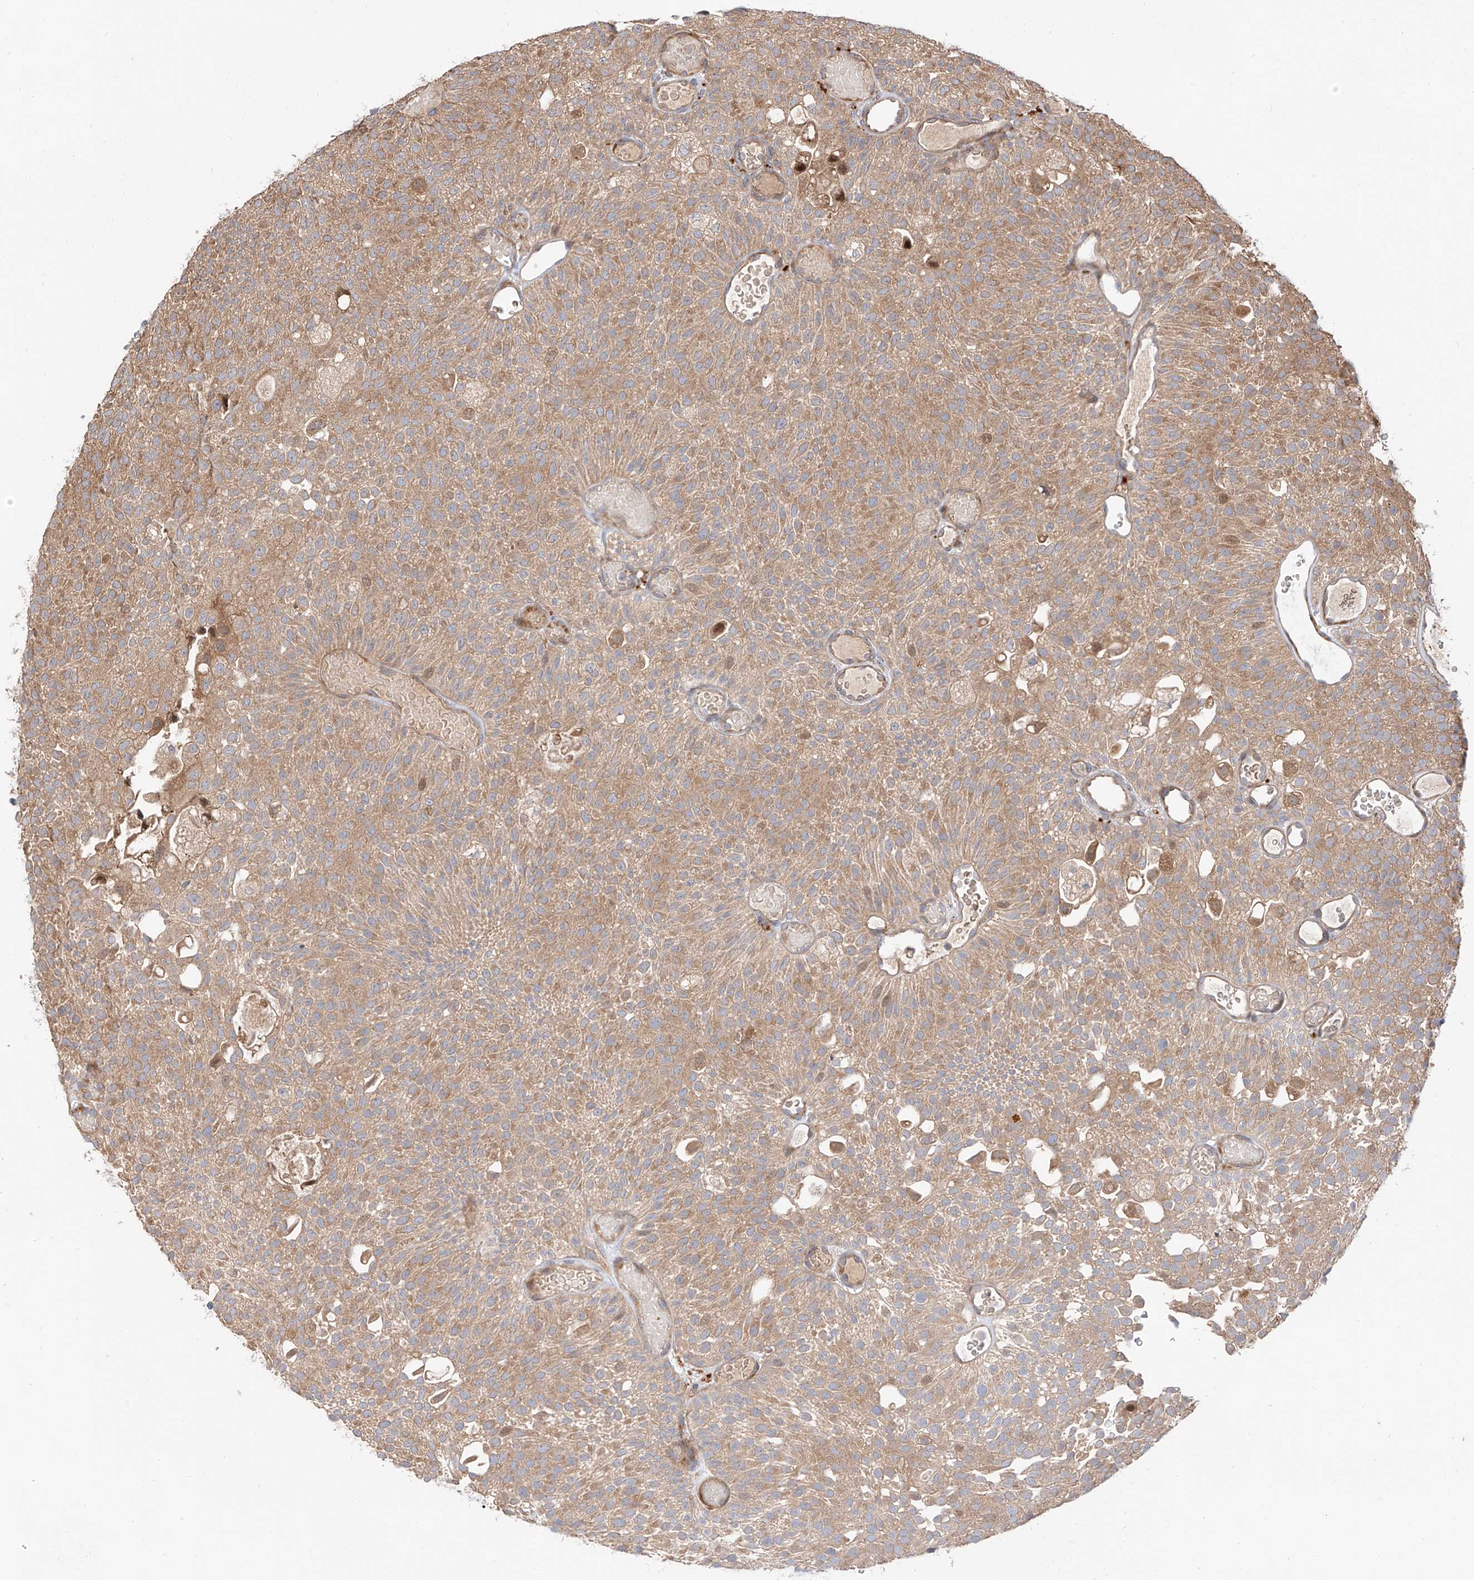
{"staining": {"intensity": "moderate", "quantity": ">75%", "location": "cytoplasmic/membranous"}, "tissue": "urothelial cancer", "cell_type": "Tumor cells", "image_type": "cancer", "snomed": [{"axis": "morphology", "description": "Urothelial carcinoma, Low grade"}, {"axis": "topography", "description": "Urinary bladder"}], "caption": "DAB immunohistochemical staining of low-grade urothelial carcinoma displays moderate cytoplasmic/membranous protein positivity in approximately >75% of tumor cells.", "gene": "DIRAS3", "patient": {"sex": "male", "age": 78}}